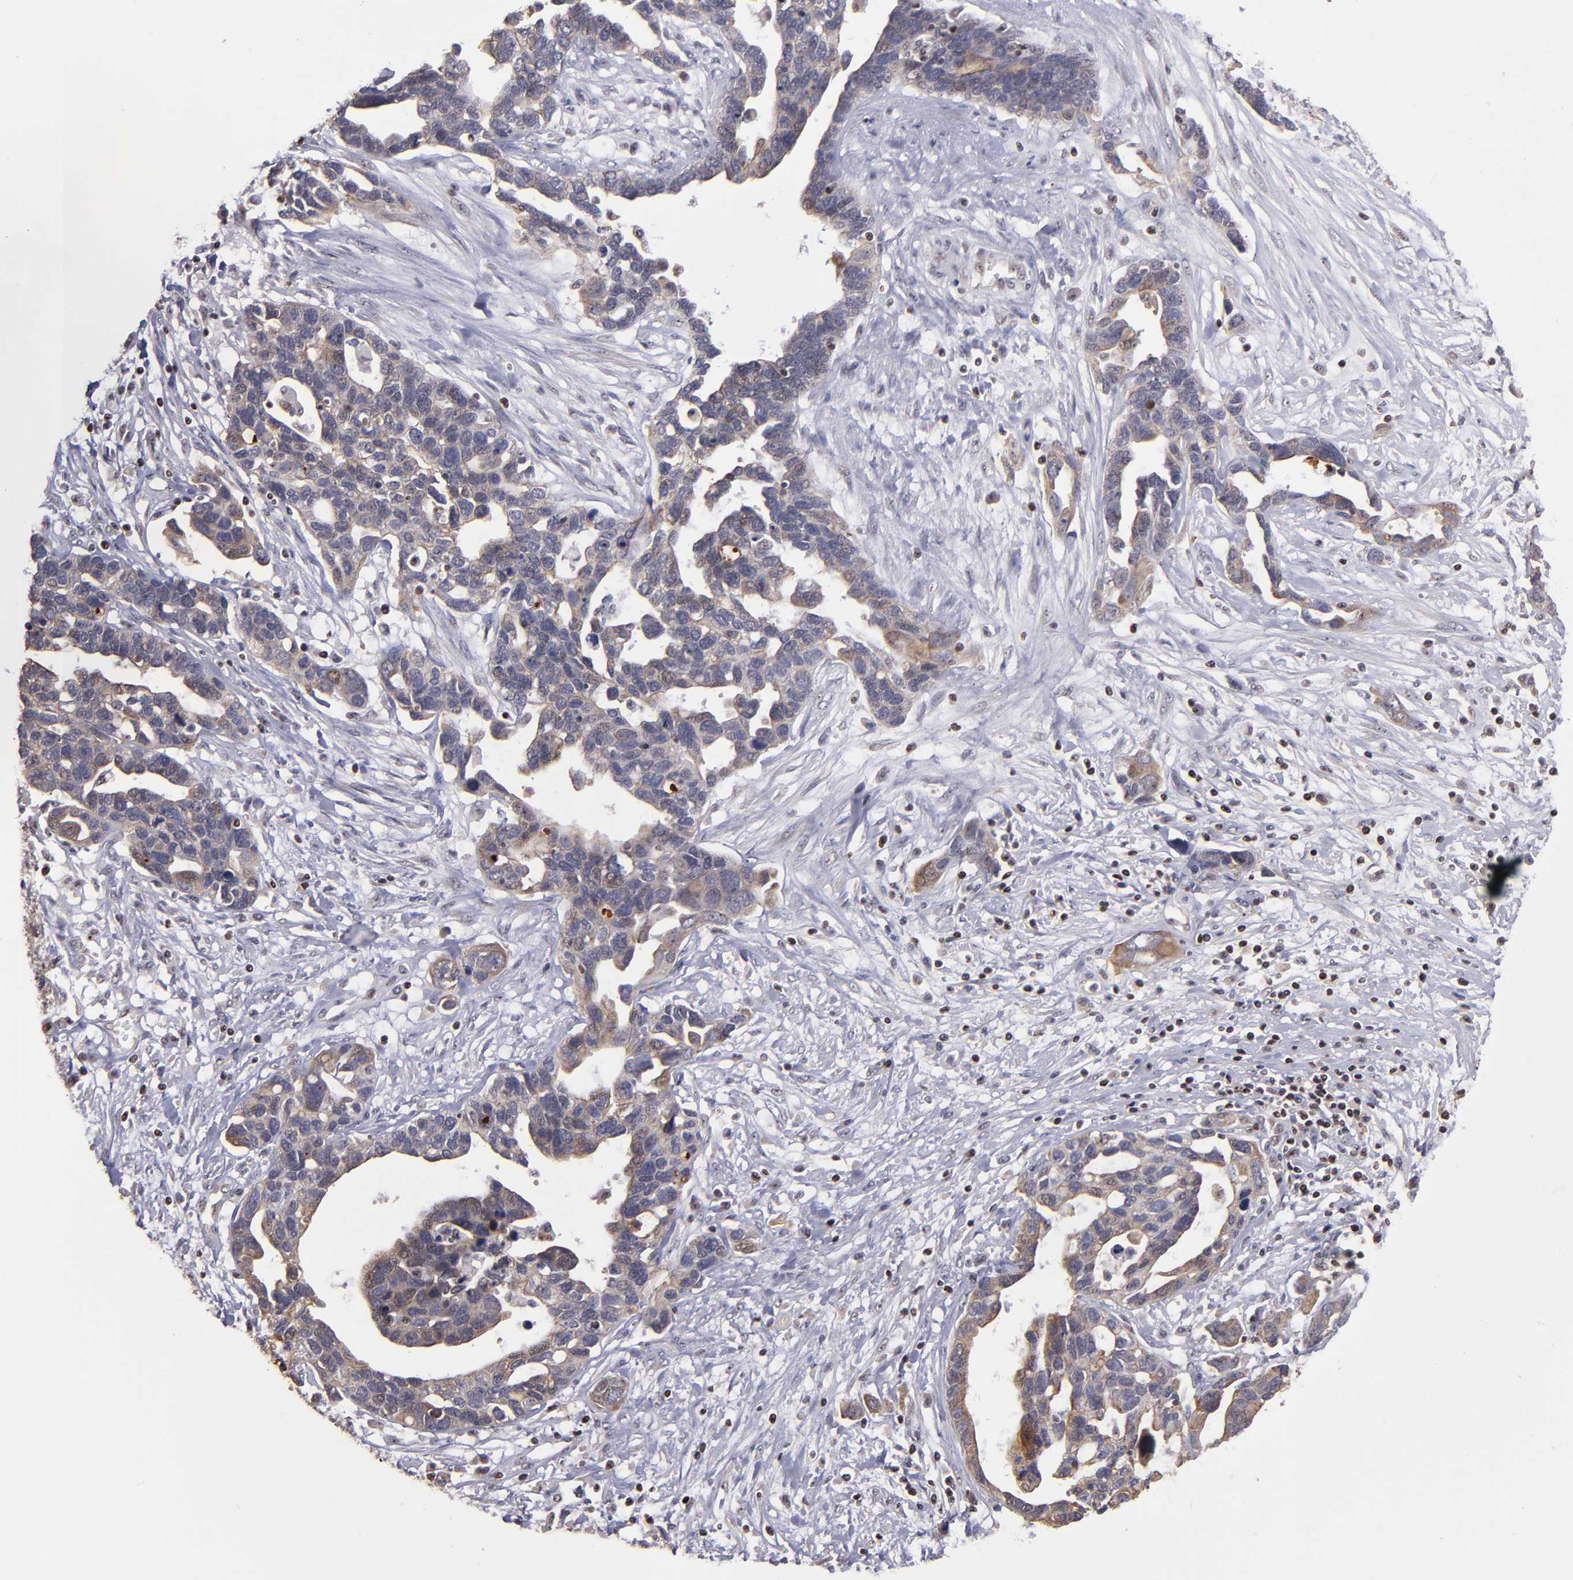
{"staining": {"intensity": "moderate", "quantity": "25%-75%", "location": "cytoplasmic/membranous"}, "tissue": "ovarian cancer", "cell_type": "Tumor cells", "image_type": "cancer", "snomed": [{"axis": "morphology", "description": "Cystadenocarcinoma, serous, NOS"}, {"axis": "topography", "description": "Ovary"}], "caption": "The image reveals staining of ovarian cancer, revealing moderate cytoplasmic/membranous protein expression (brown color) within tumor cells.", "gene": "DDX24", "patient": {"sex": "female", "age": 54}}